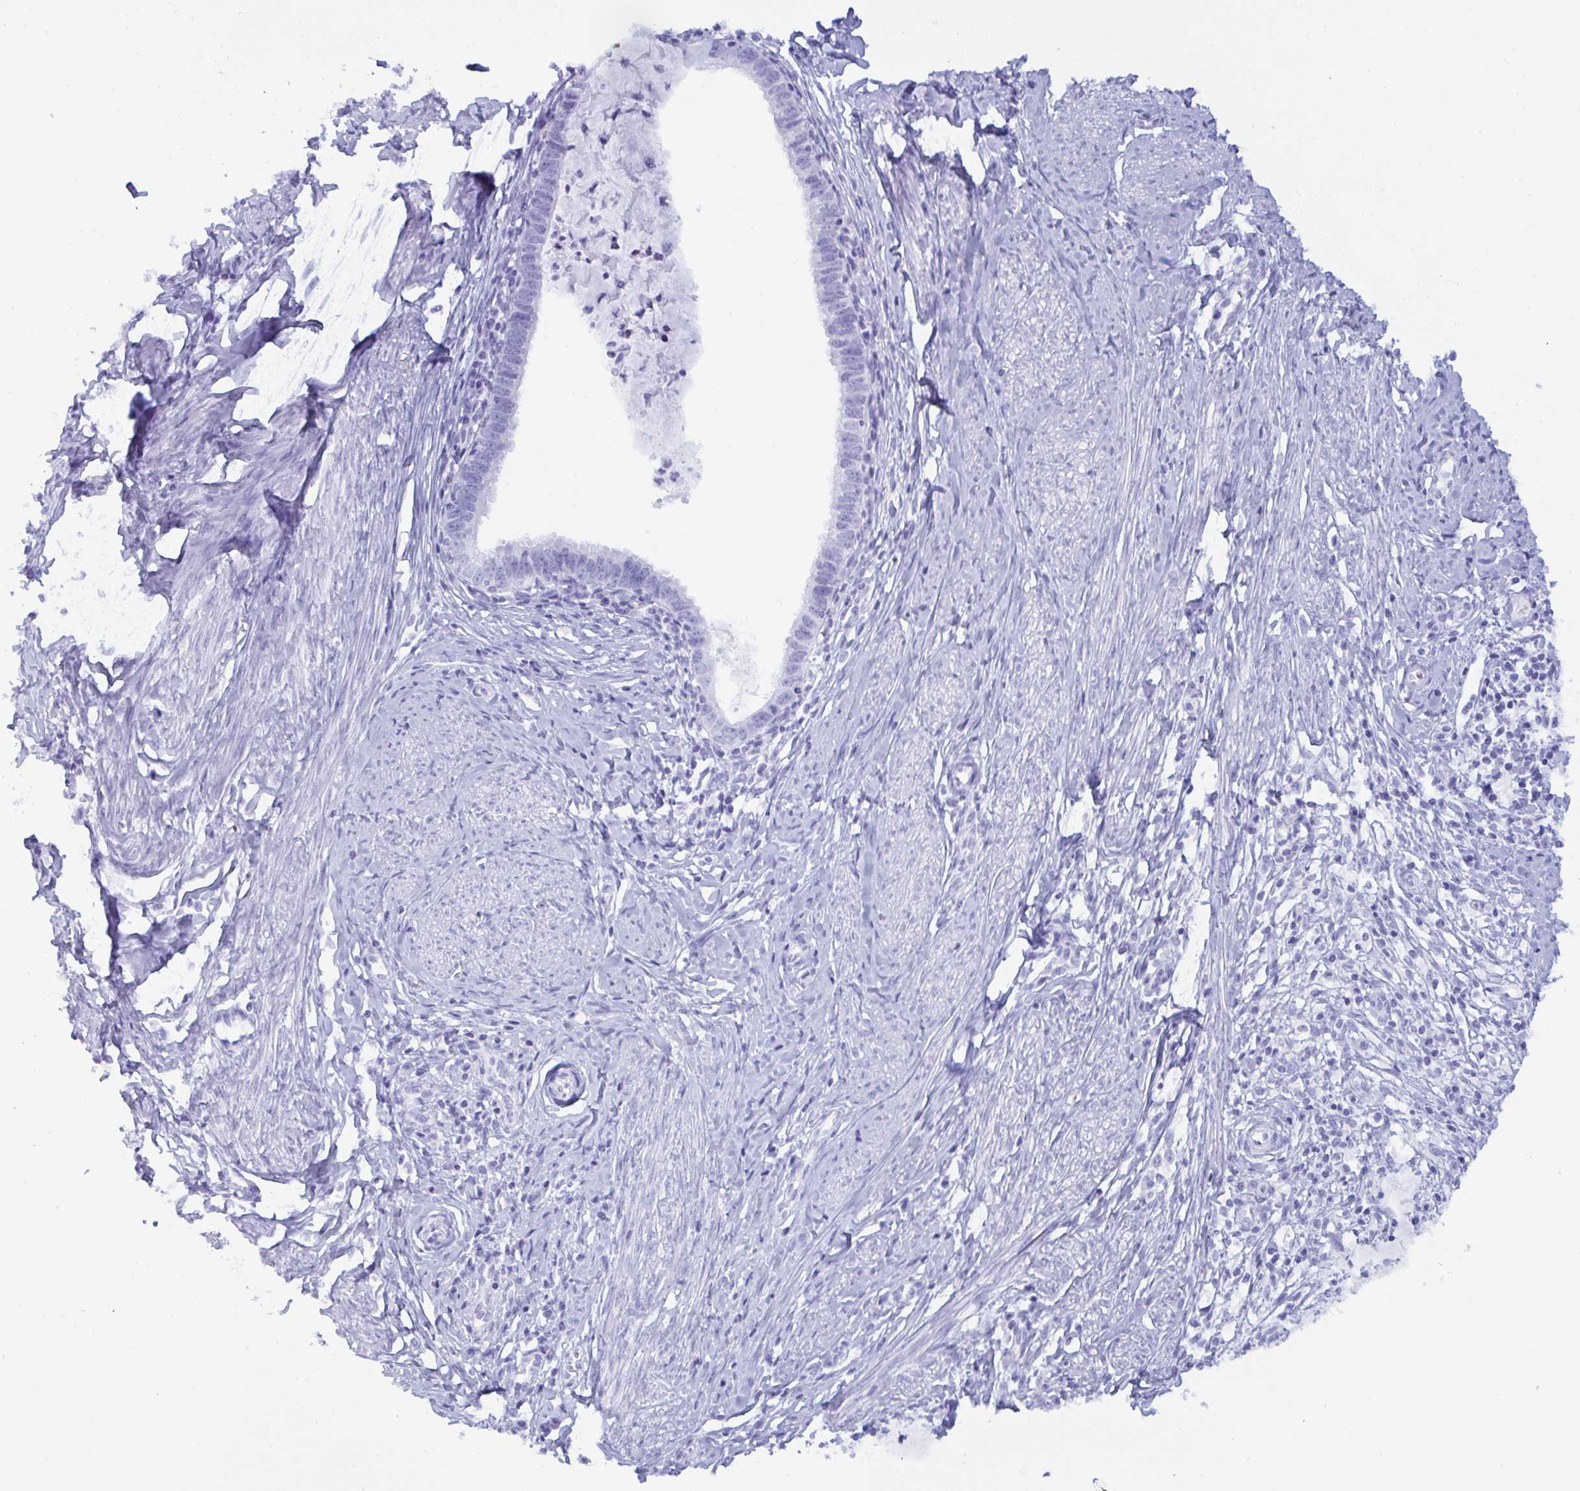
{"staining": {"intensity": "negative", "quantity": "none", "location": "none"}, "tissue": "cervical cancer", "cell_type": "Tumor cells", "image_type": "cancer", "snomed": [{"axis": "morphology", "description": "Adenocarcinoma, NOS"}, {"axis": "topography", "description": "Cervix"}], "caption": "IHC histopathology image of neoplastic tissue: human cervical cancer stained with DAB demonstrates no significant protein positivity in tumor cells. (DAB IHC visualized using brightfield microscopy, high magnification).", "gene": "MRGPRG", "patient": {"sex": "female", "age": 36}}